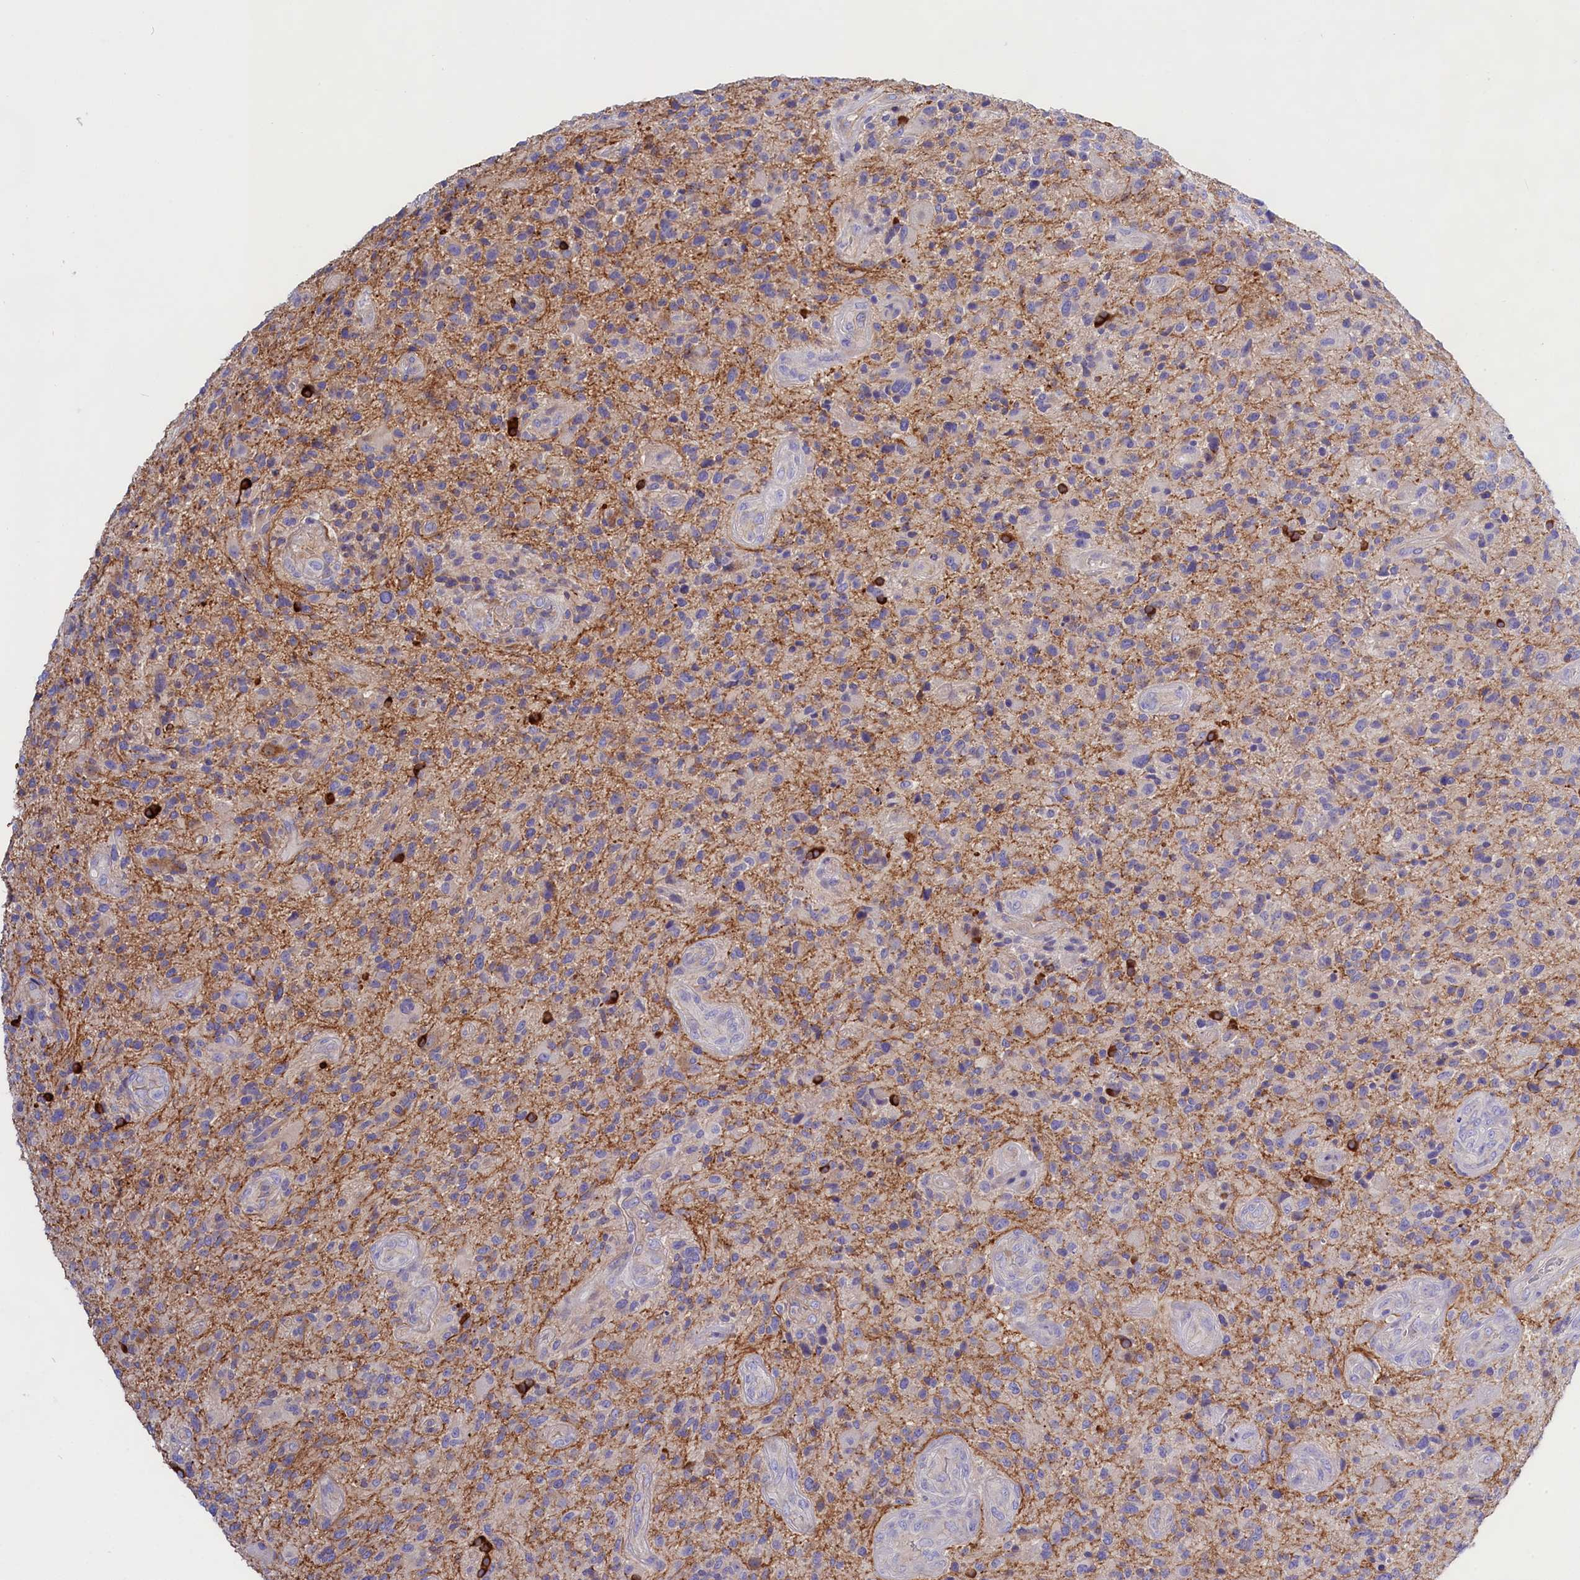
{"staining": {"intensity": "negative", "quantity": "none", "location": "none"}, "tissue": "glioma", "cell_type": "Tumor cells", "image_type": "cancer", "snomed": [{"axis": "morphology", "description": "Glioma, malignant, High grade"}, {"axis": "topography", "description": "Brain"}], "caption": "A high-resolution photomicrograph shows IHC staining of glioma, which demonstrates no significant positivity in tumor cells.", "gene": "PPP1R13L", "patient": {"sex": "male", "age": 47}}